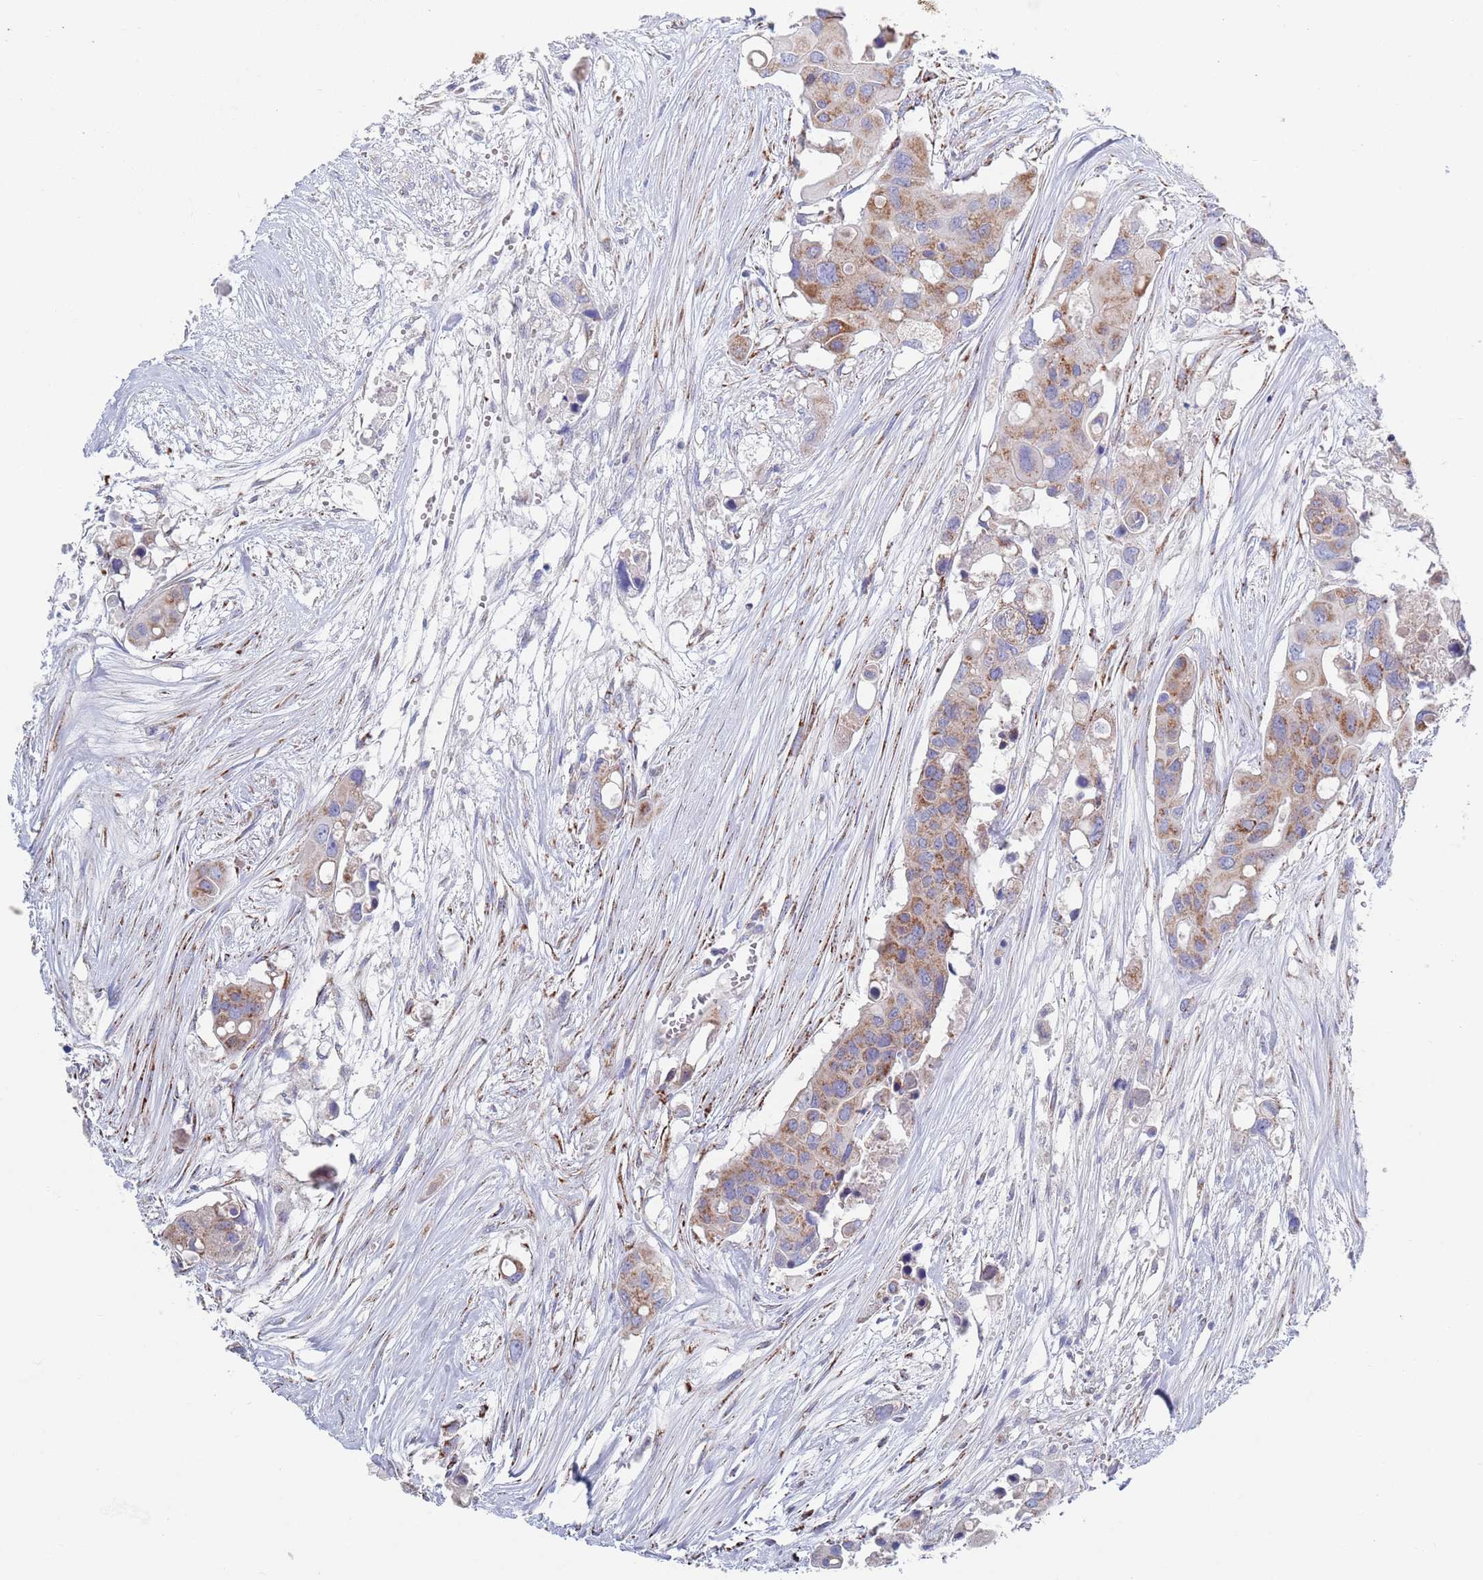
{"staining": {"intensity": "moderate", "quantity": ">75%", "location": "cytoplasmic/membranous"}, "tissue": "colorectal cancer", "cell_type": "Tumor cells", "image_type": "cancer", "snomed": [{"axis": "morphology", "description": "Adenocarcinoma, NOS"}, {"axis": "topography", "description": "Colon"}], "caption": "Immunohistochemical staining of human colorectal cancer exhibits moderate cytoplasmic/membranous protein positivity in approximately >75% of tumor cells. (DAB (3,3'-diaminobenzidine) IHC with brightfield microscopy, high magnification).", "gene": "CHCHD6", "patient": {"sex": "male", "age": 77}}